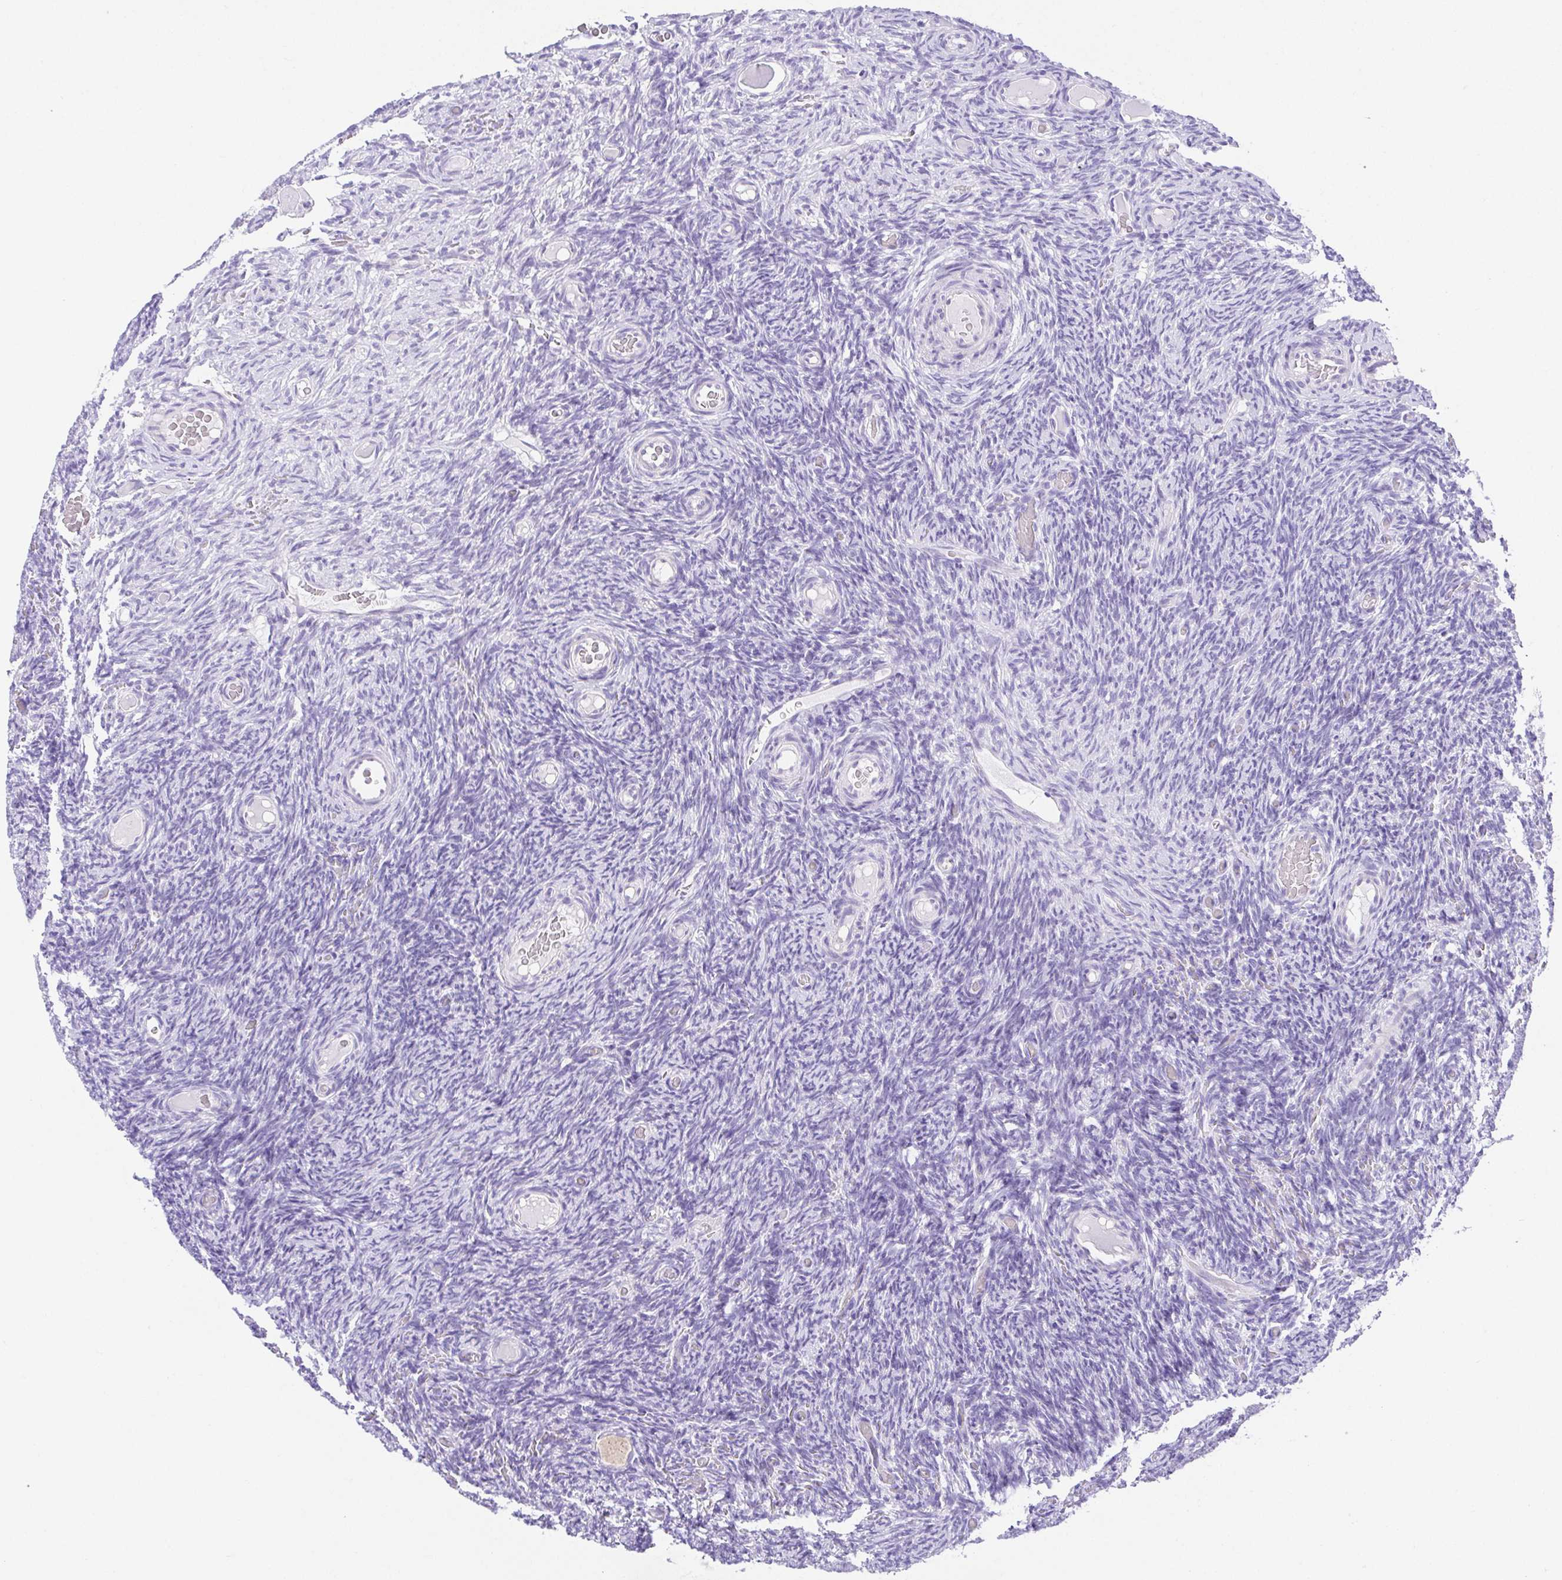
{"staining": {"intensity": "negative", "quantity": "none", "location": "none"}, "tissue": "ovary", "cell_type": "Ovarian stroma cells", "image_type": "normal", "snomed": [{"axis": "morphology", "description": "Normal tissue, NOS"}, {"axis": "topography", "description": "Ovary"}], "caption": "Human ovary stained for a protein using immunohistochemistry reveals no expression in ovarian stroma cells.", "gene": "LUZP4", "patient": {"sex": "female", "age": 34}}